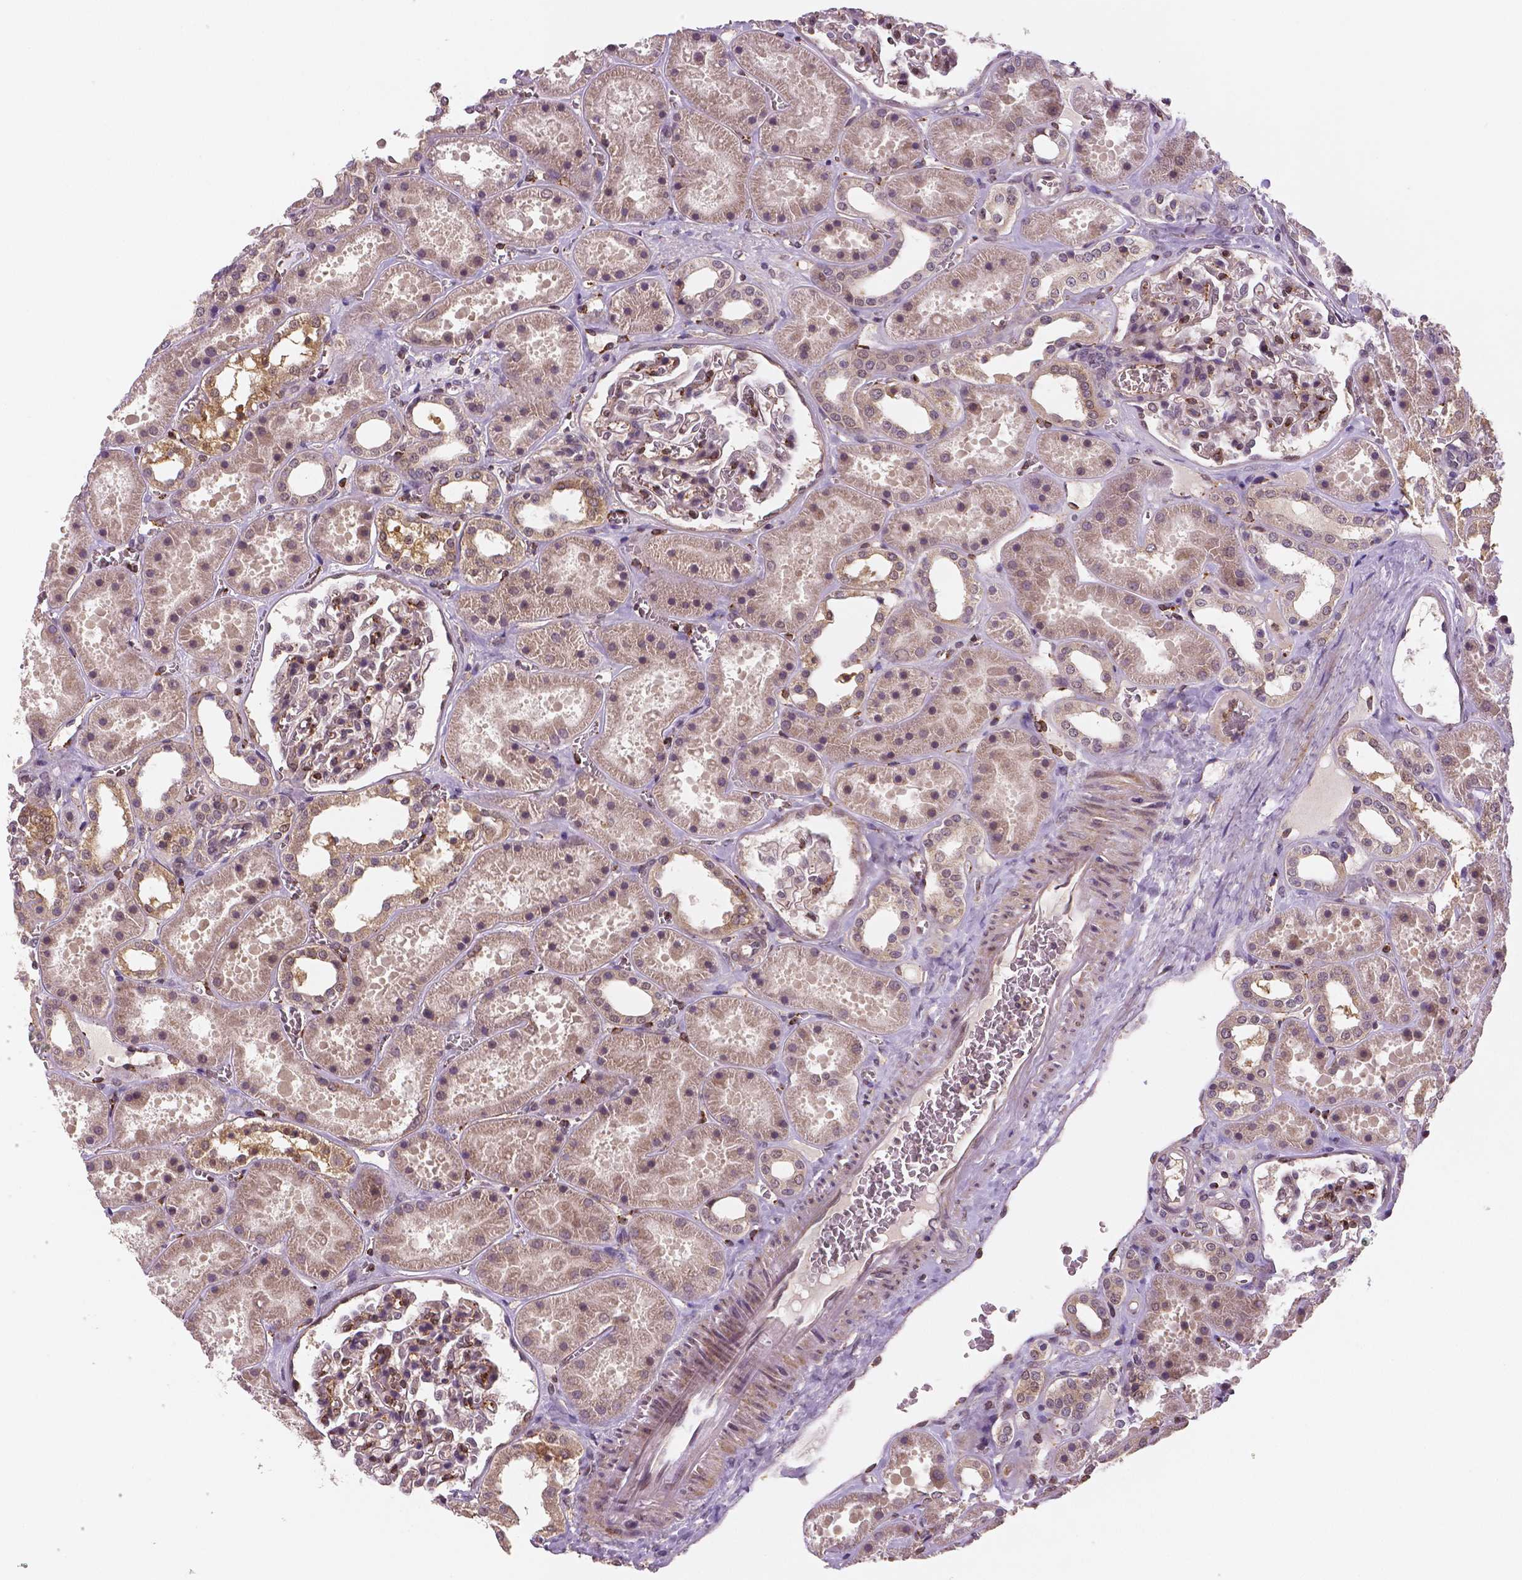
{"staining": {"intensity": "moderate", "quantity": "25%-75%", "location": "cytoplasmic/membranous,nuclear"}, "tissue": "kidney", "cell_type": "Cells in glomeruli", "image_type": "normal", "snomed": [{"axis": "morphology", "description": "Normal tissue, NOS"}, {"axis": "topography", "description": "Kidney"}], "caption": "Immunohistochemical staining of normal human kidney reveals moderate cytoplasmic/membranous,nuclear protein positivity in about 25%-75% of cells in glomeruli. (DAB IHC, brown staining for protein, blue staining for nuclei).", "gene": "STAT3", "patient": {"sex": "female", "age": 41}}